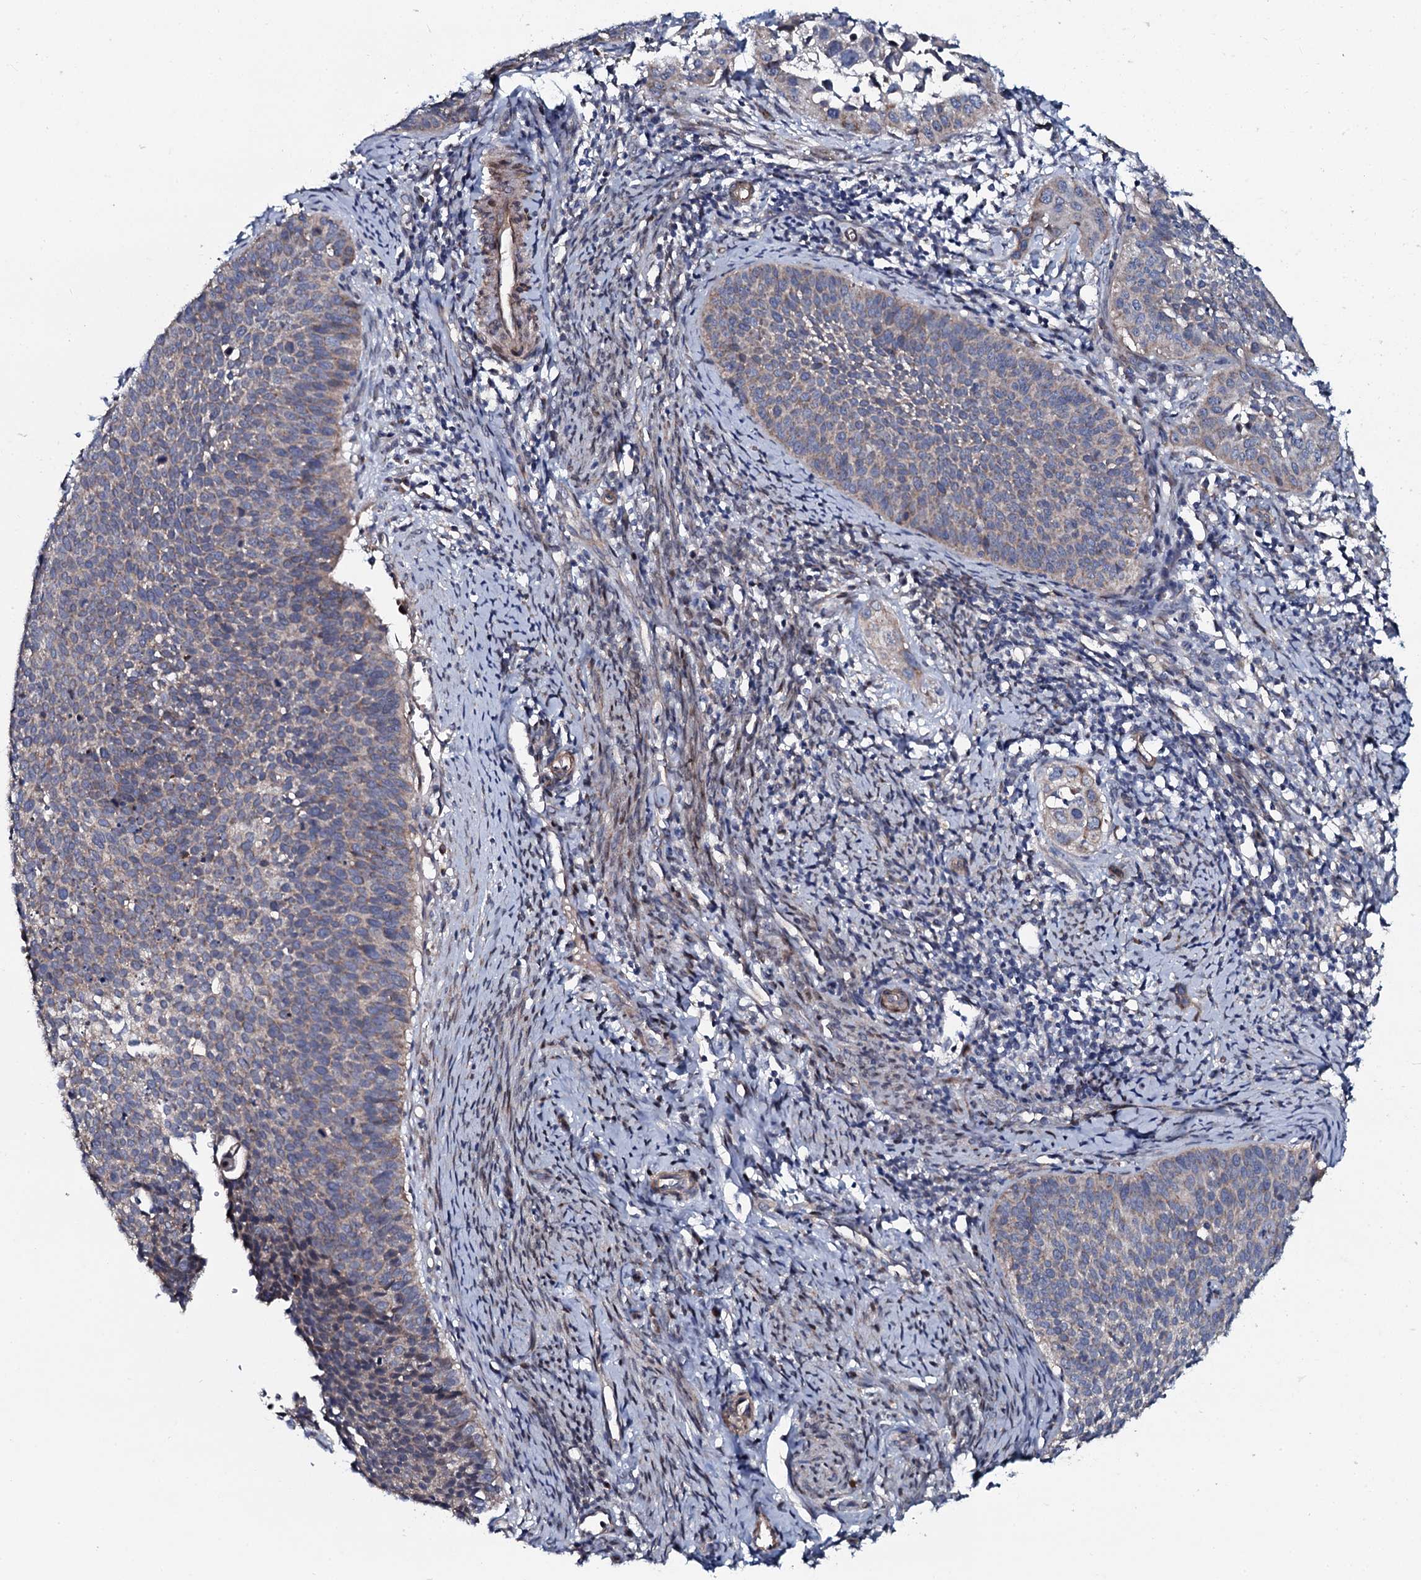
{"staining": {"intensity": "weak", "quantity": "25%-75%", "location": "cytoplasmic/membranous"}, "tissue": "cervical cancer", "cell_type": "Tumor cells", "image_type": "cancer", "snomed": [{"axis": "morphology", "description": "Squamous cell carcinoma, NOS"}, {"axis": "topography", "description": "Cervix"}], "caption": "A photomicrograph of cervical cancer (squamous cell carcinoma) stained for a protein exhibits weak cytoplasmic/membranous brown staining in tumor cells. The staining was performed using DAB (3,3'-diaminobenzidine) to visualize the protein expression in brown, while the nuclei were stained in blue with hematoxylin (Magnification: 20x).", "gene": "KCTD4", "patient": {"sex": "female", "age": 34}}